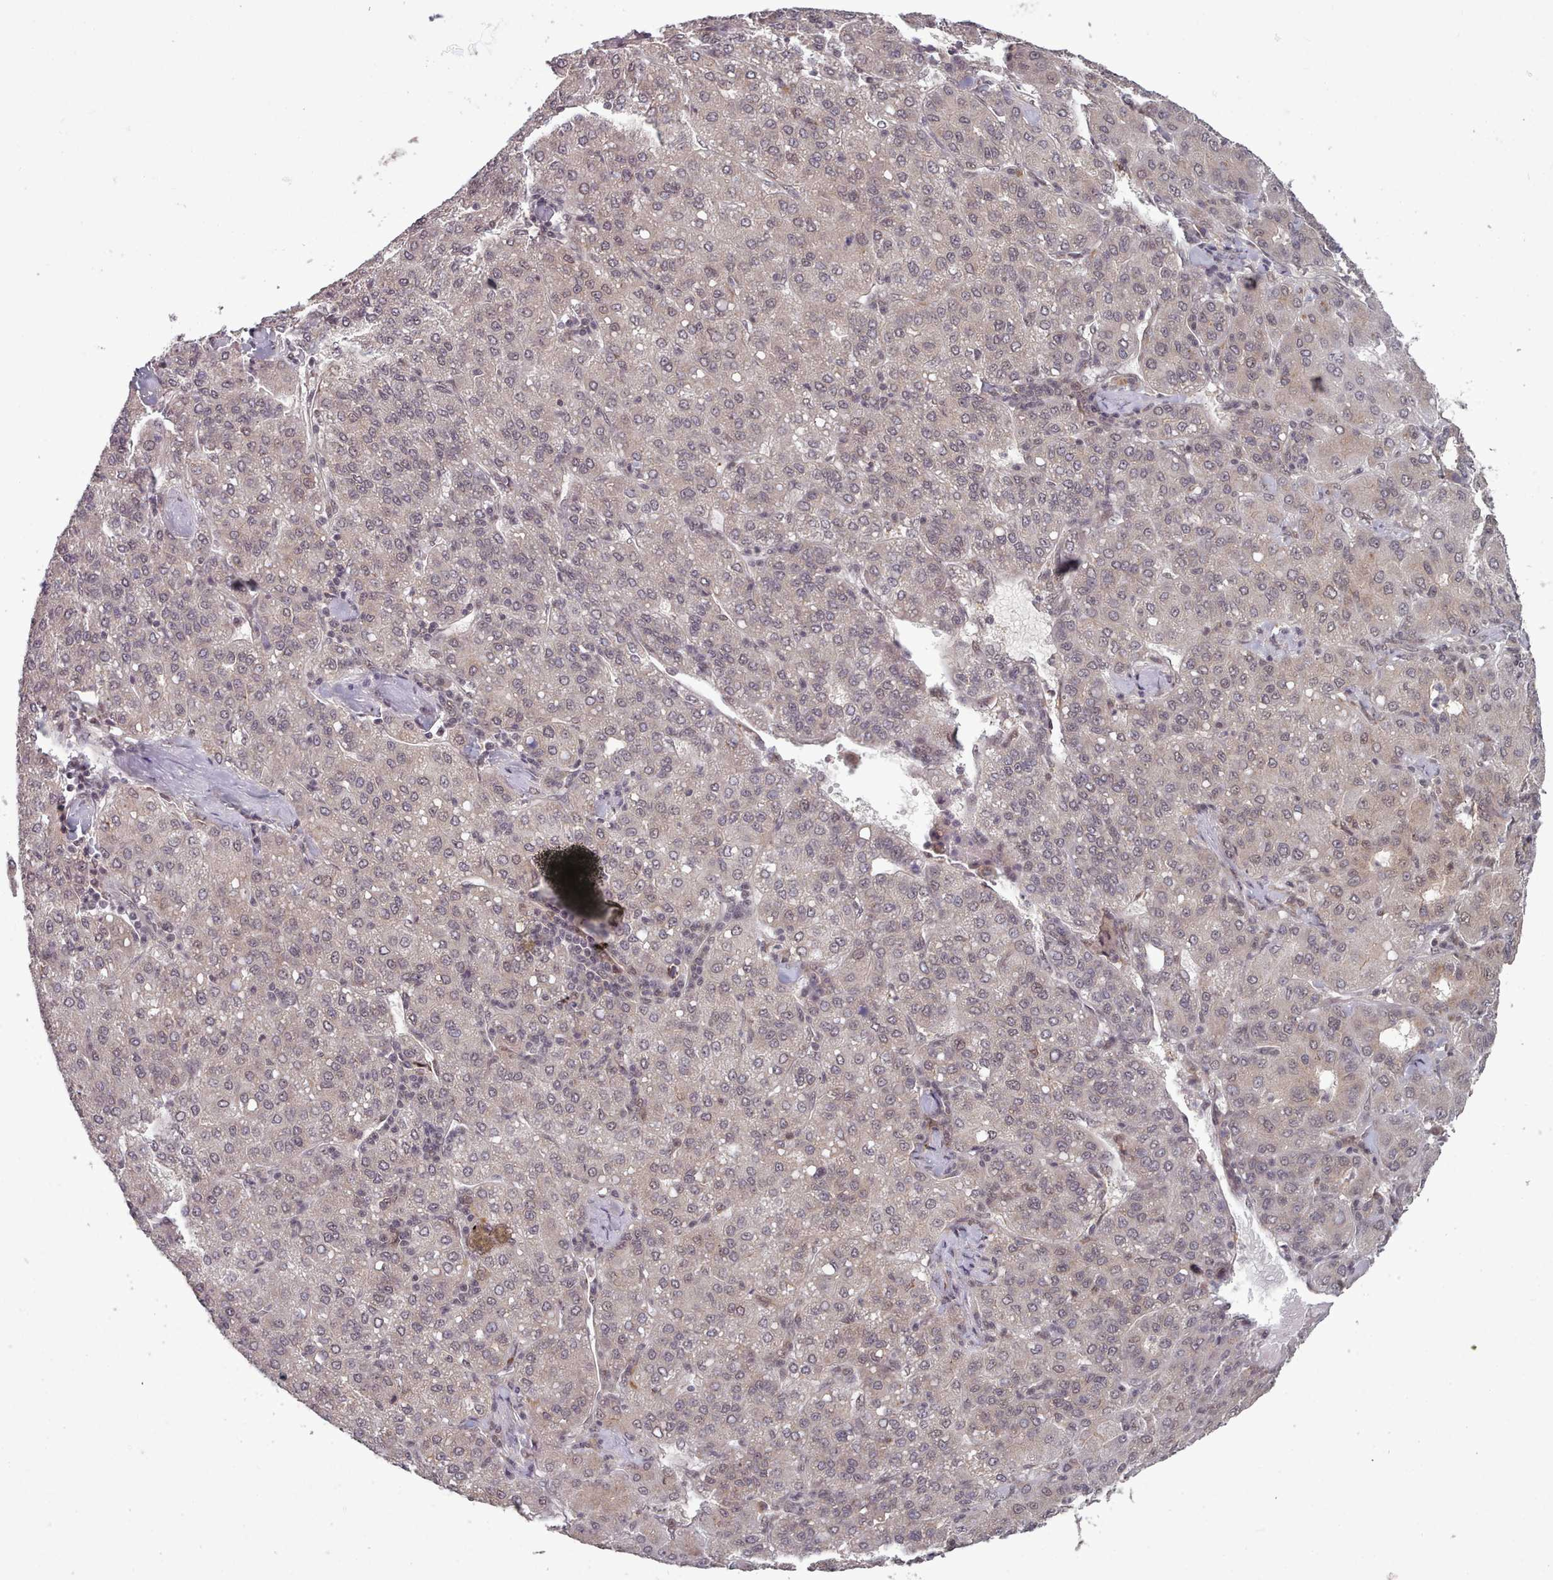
{"staining": {"intensity": "weak", "quantity": "<25%", "location": "cytoplasmic/membranous"}, "tissue": "liver cancer", "cell_type": "Tumor cells", "image_type": "cancer", "snomed": [{"axis": "morphology", "description": "Carcinoma, Hepatocellular, NOS"}, {"axis": "topography", "description": "Liver"}], "caption": "IHC photomicrograph of neoplastic tissue: human liver hepatocellular carcinoma stained with DAB demonstrates no significant protein expression in tumor cells.", "gene": "DHX8", "patient": {"sex": "male", "age": 65}}